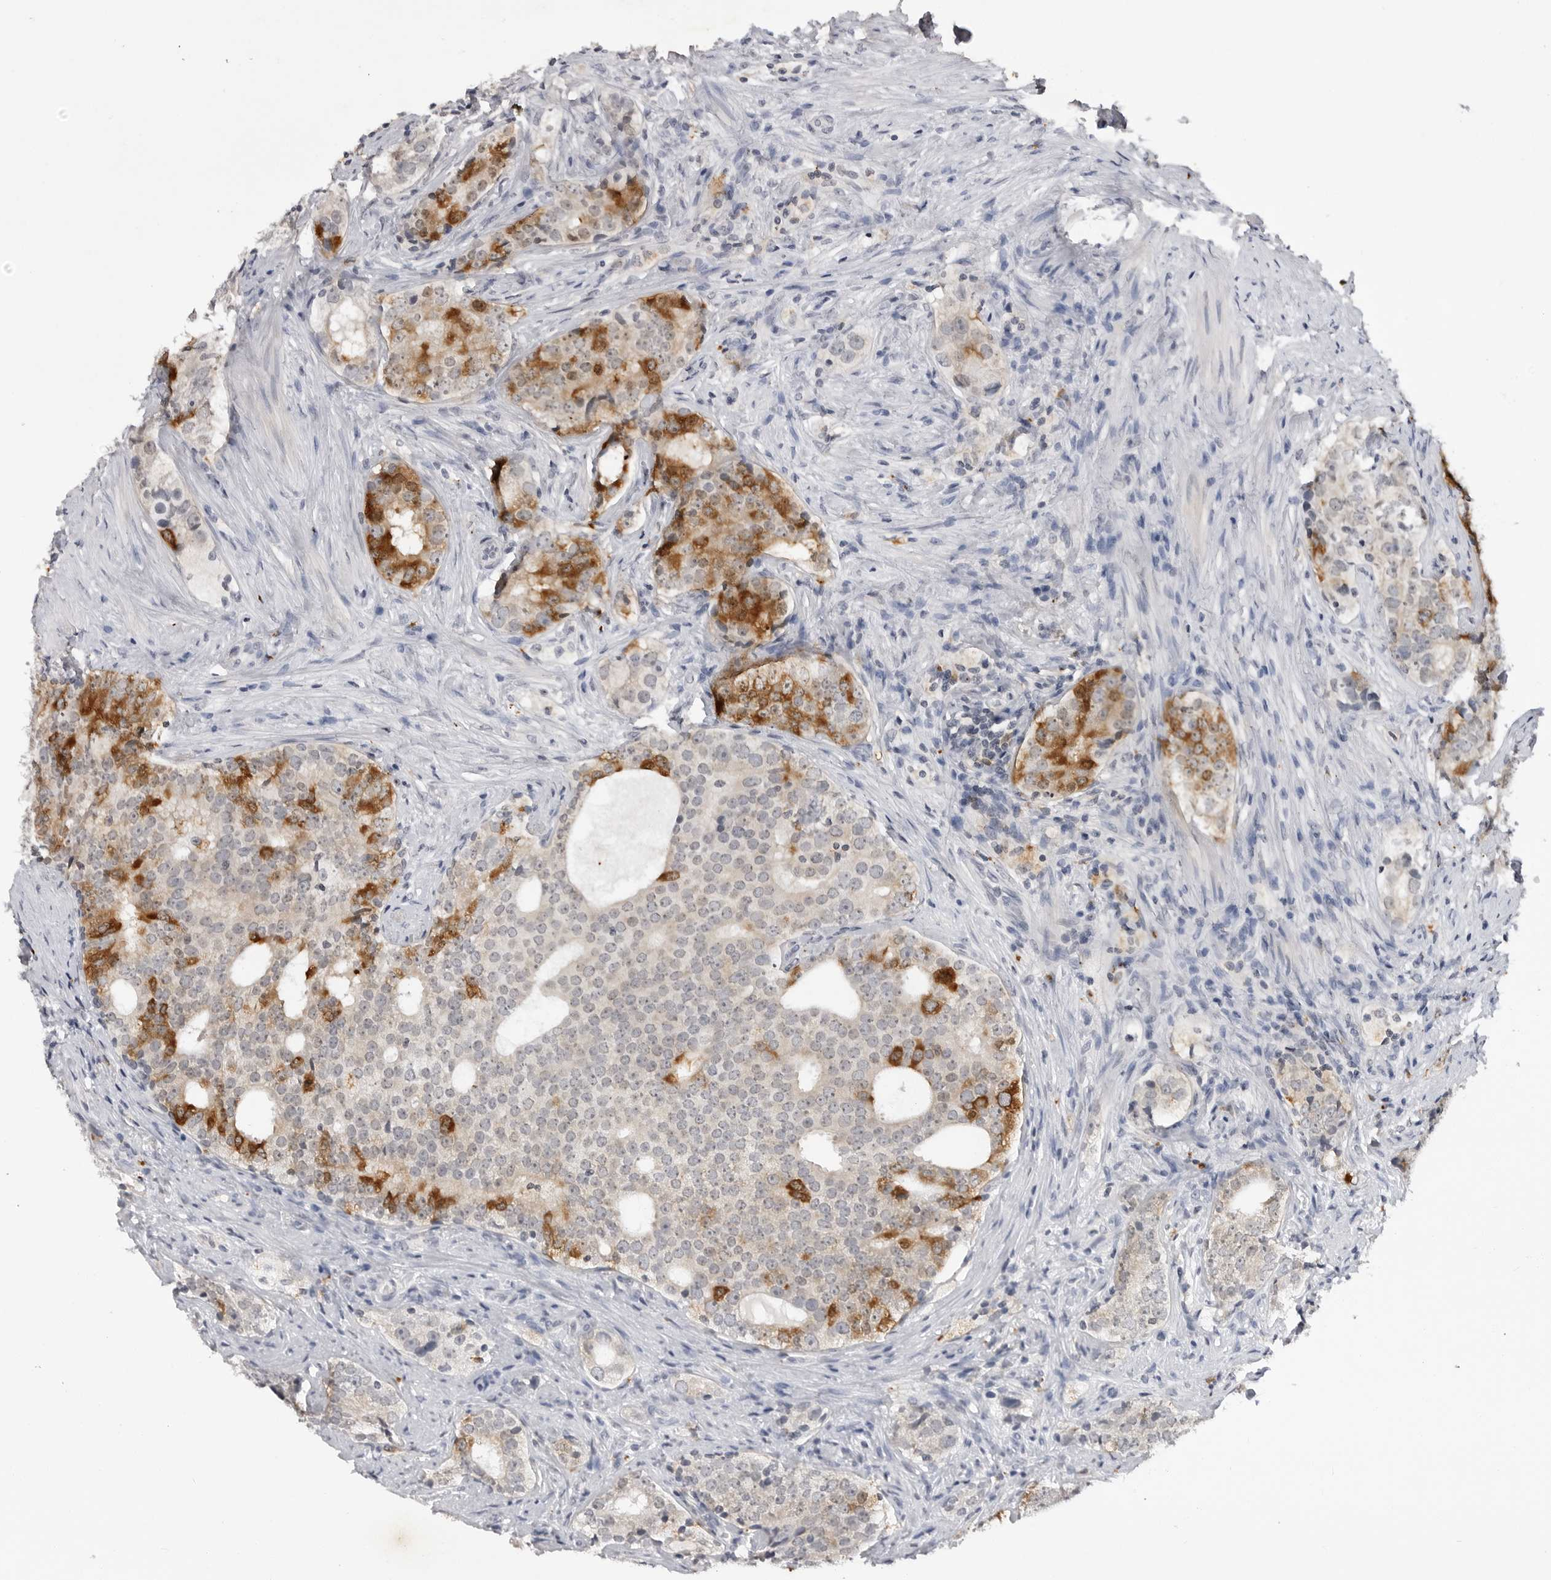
{"staining": {"intensity": "strong", "quantity": "<25%", "location": "cytoplasmic/membranous"}, "tissue": "prostate cancer", "cell_type": "Tumor cells", "image_type": "cancer", "snomed": [{"axis": "morphology", "description": "Adenocarcinoma, High grade"}, {"axis": "topography", "description": "Prostate"}], "caption": "Immunohistochemical staining of human prostate cancer (high-grade adenocarcinoma) exhibits strong cytoplasmic/membranous protein positivity in about <25% of tumor cells. (brown staining indicates protein expression, while blue staining denotes nuclei).", "gene": "RRM1", "patient": {"sex": "male", "age": 56}}